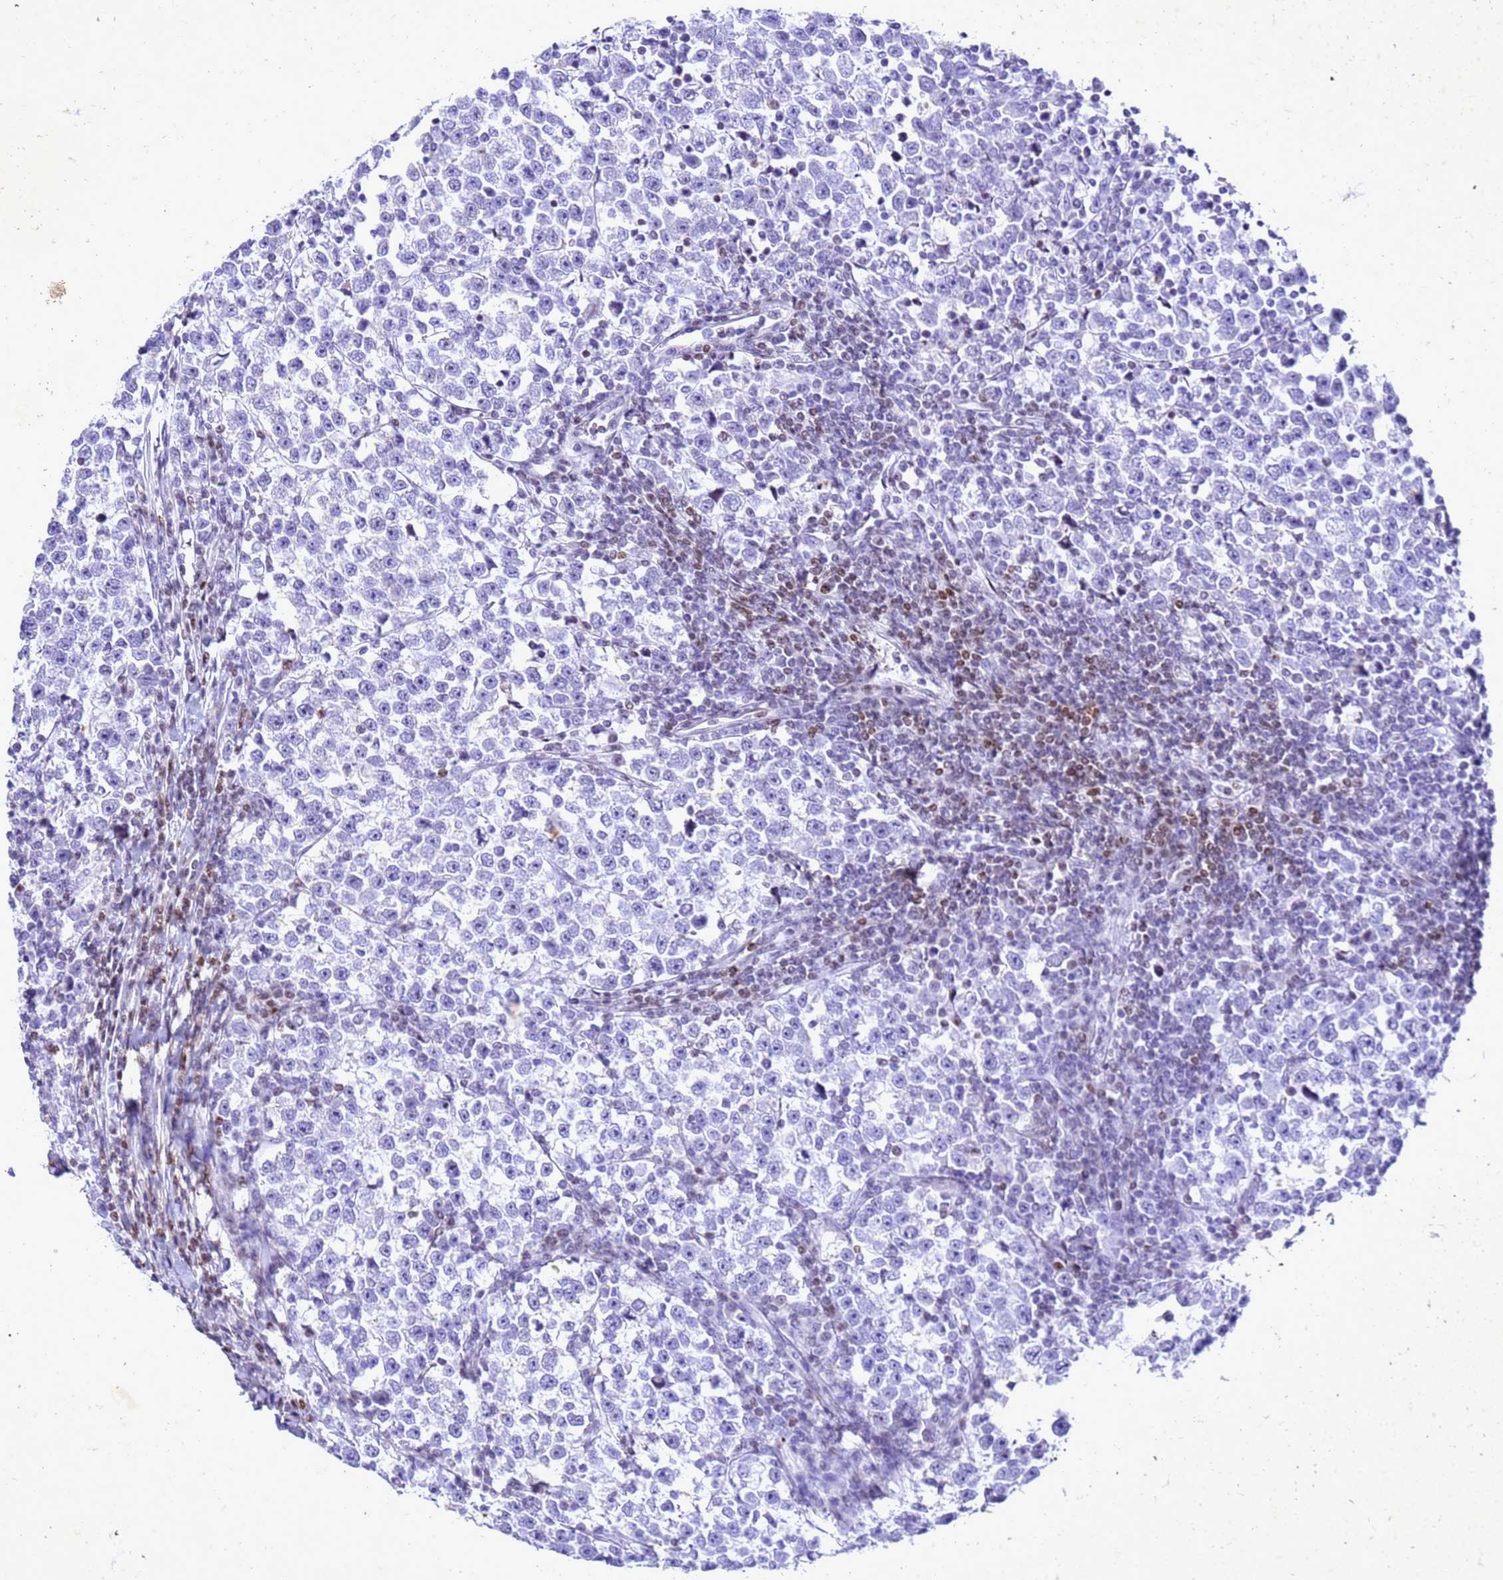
{"staining": {"intensity": "negative", "quantity": "none", "location": "none"}, "tissue": "testis cancer", "cell_type": "Tumor cells", "image_type": "cancer", "snomed": [{"axis": "morphology", "description": "Normal tissue, NOS"}, {"axis": "morphology", "description": "Seminoma, NOS"}, {"axis": "topography", "description": "Testis"}], "caption": "Human testis cancer stained for a protein using IHC reveals no expression in tumor cells.", "gene": "COPS9", "patient": {"sex": "male", "age": 43}}